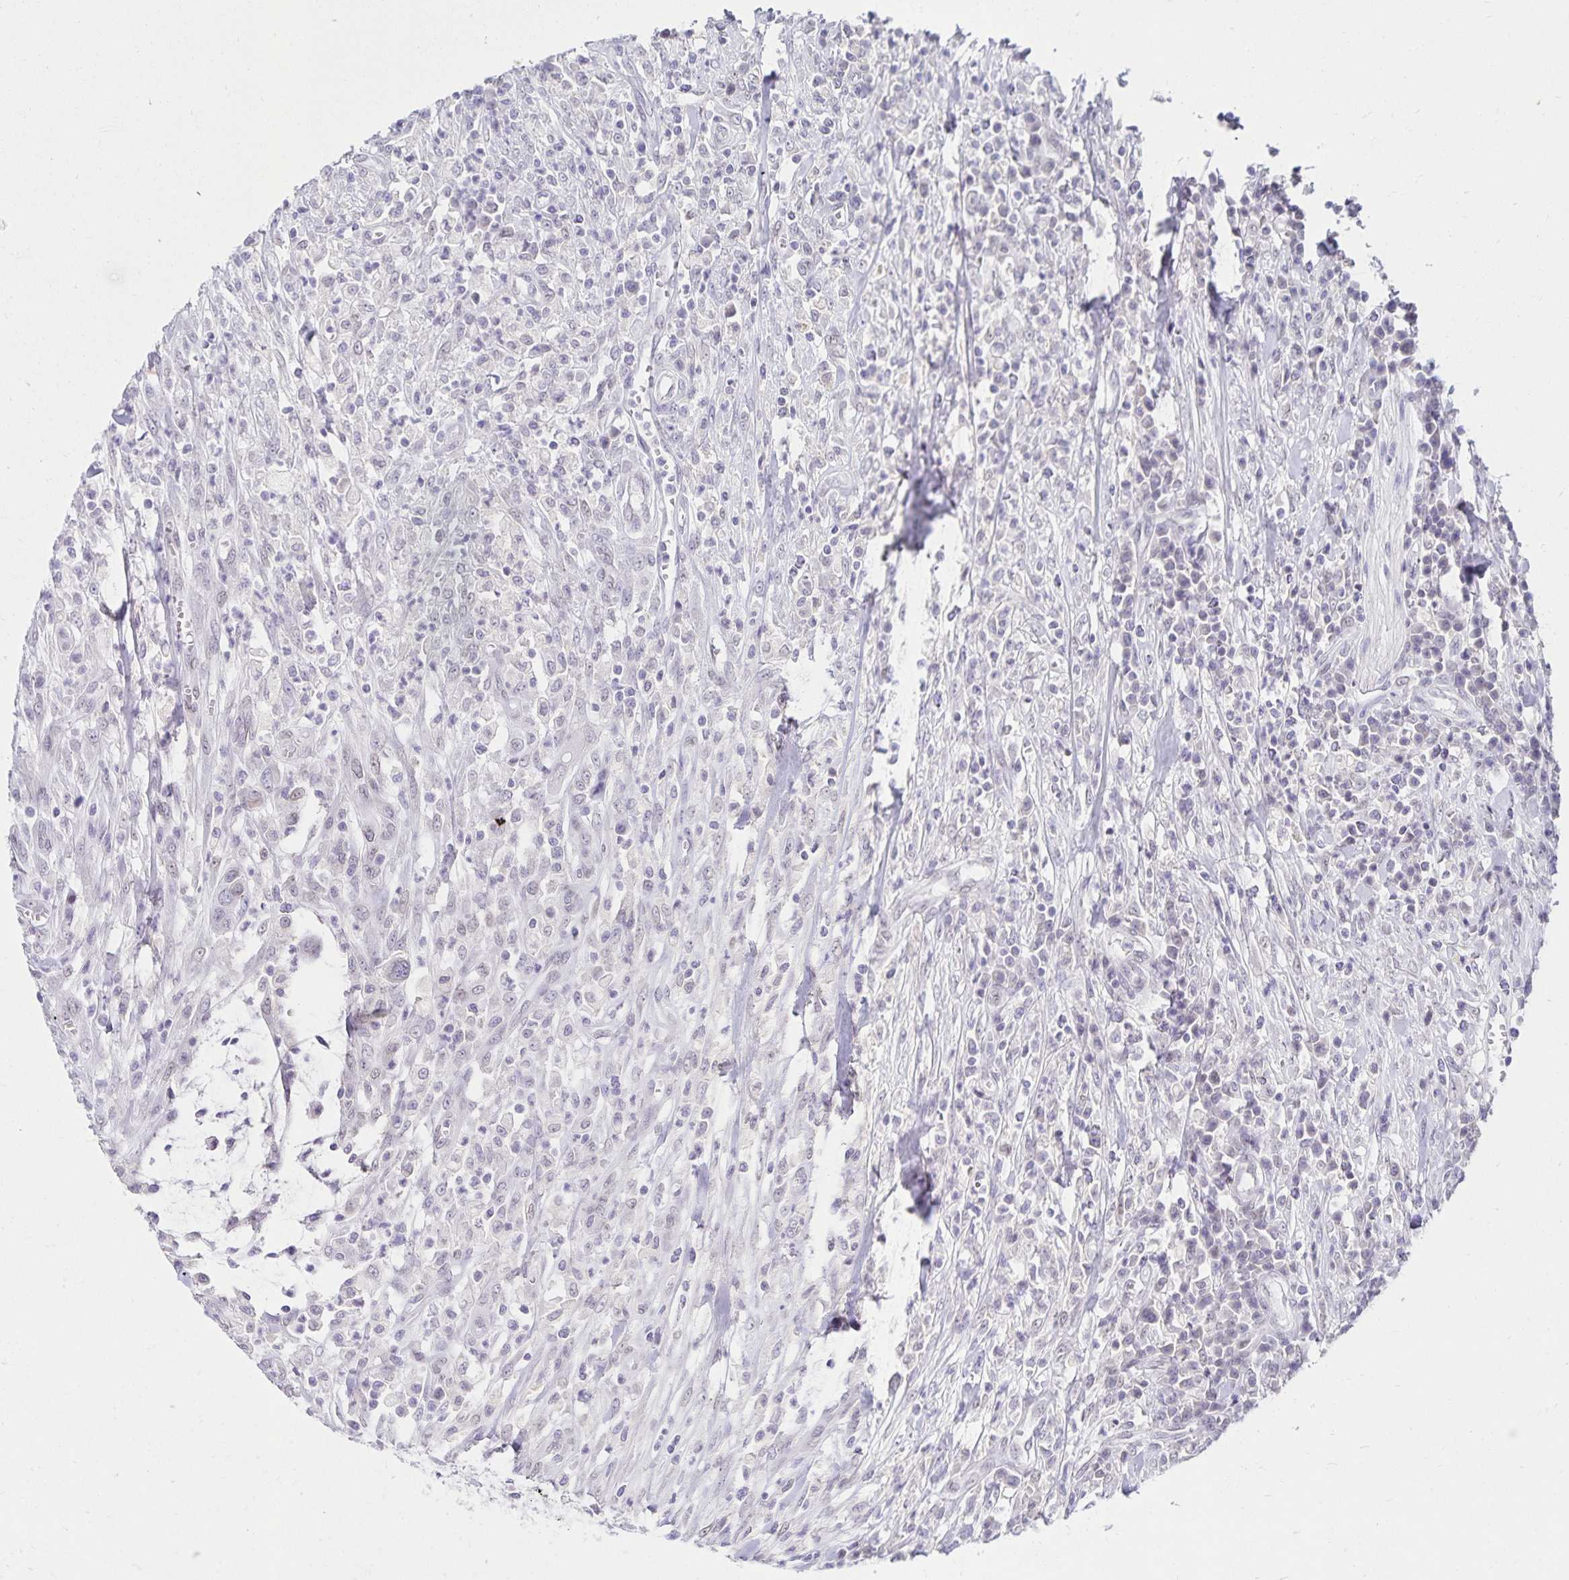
{"staining": {"intensity": "negative", "quantity": "none", "location": "none"}, "tissue": "colorectal cancer", "cell_type": "Tumor cells", "image_type": "cancer", "snomed": [{"axis": "morphology", "description": "Adenocarcinoma, NOS"}, {"axis": "topography", "description": "Colon"}], "caption": "Immunohistochemistry of colorectal cancer (adenocarcinoma) exhibits no positivity in tumor cells.", "gene": "FAM166C", "patient": {"sex": "male", "age": 65}}